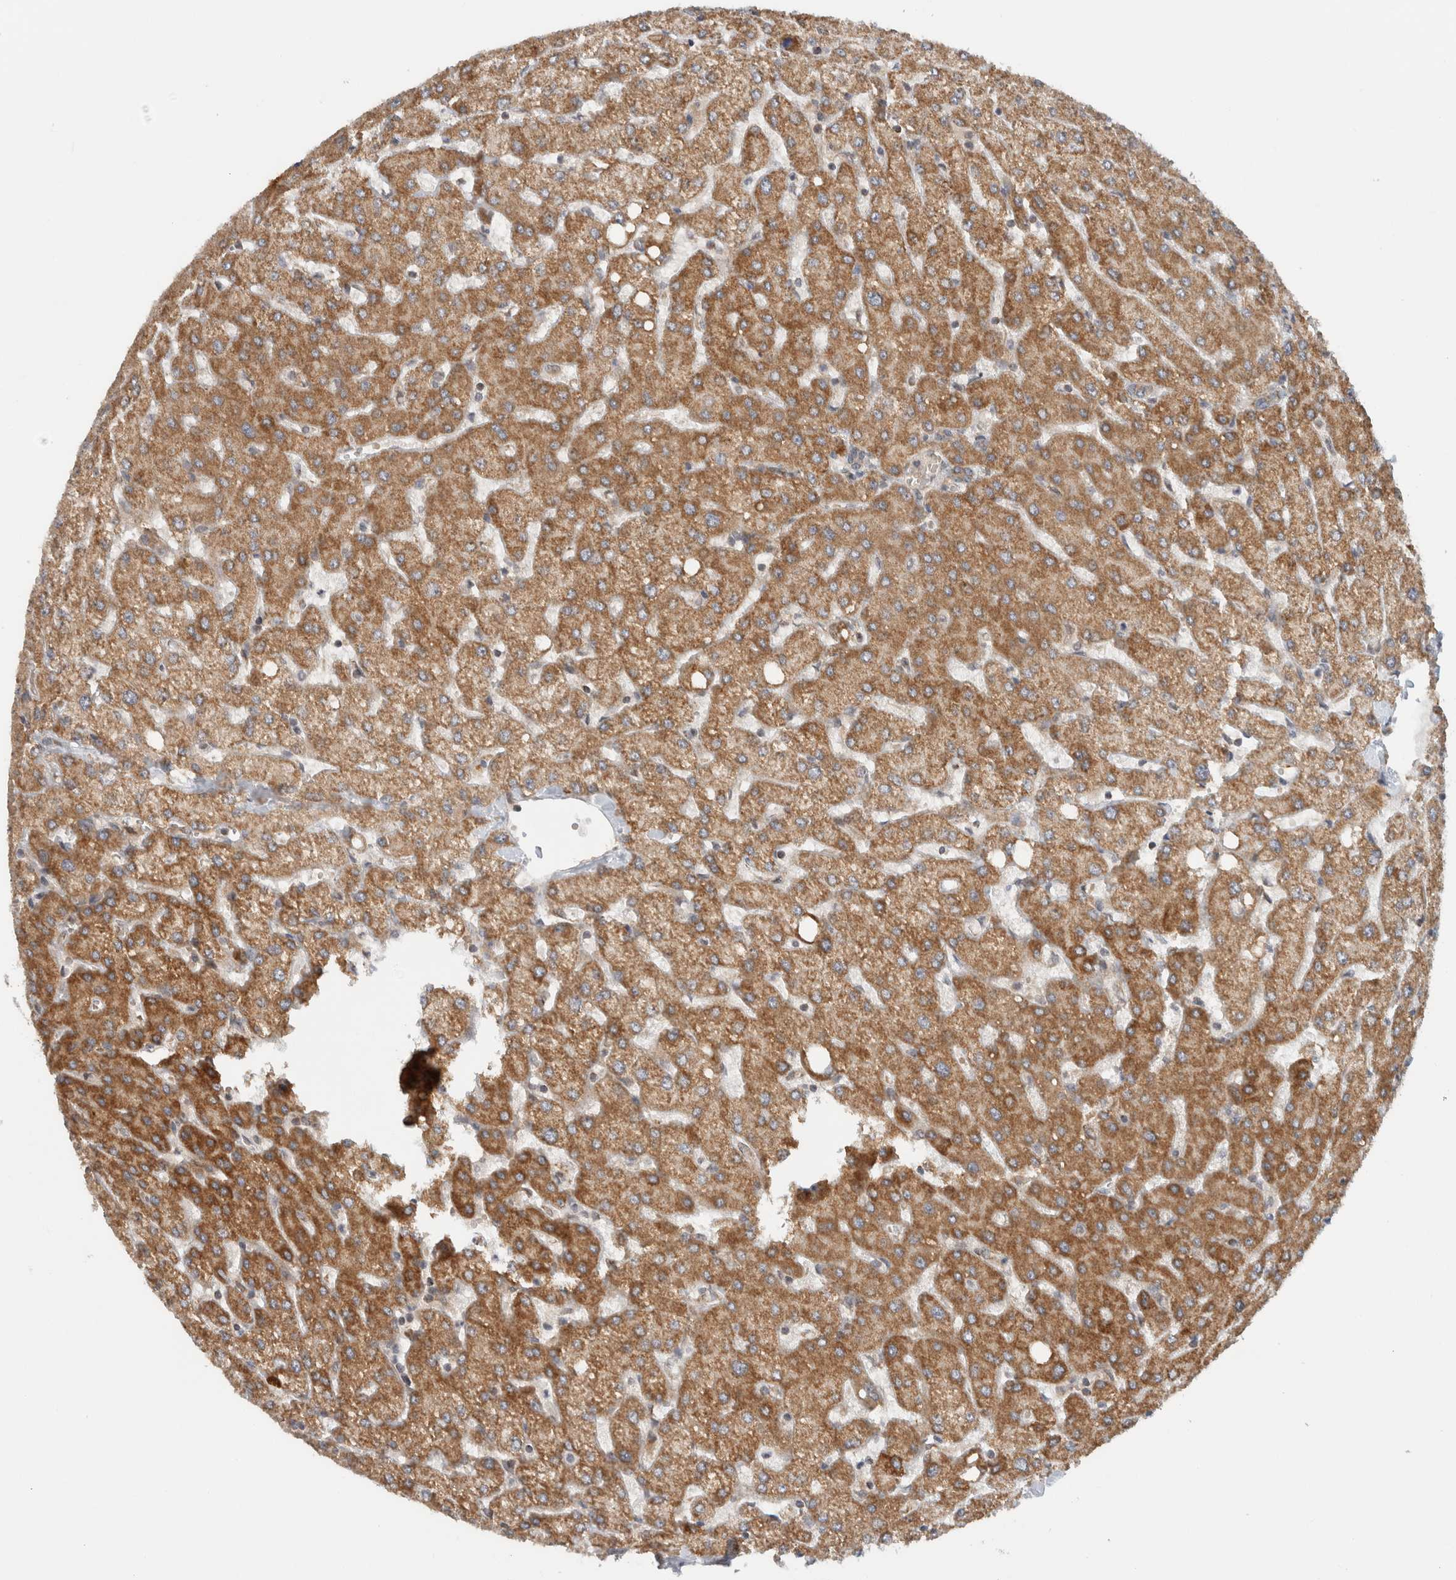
{"staining": {"intensity": "weak", "quantity": ">75%", "location": "cytoplasmic/membranous"}, "tissue": "liver", "cell_type": "Cholangiocytes", "image_type": "normal", "snomed": [{"axis": "morphology", "description": "Normal tissue, NOS"}, {"axis": "topography", "description": "Liver"}], "caption": "Human liver stained for a protein (brown) displays weak cytoplasmic/membranous positive expression in about >75% of cholangiocytes.", "gene": "CMC2", "patient": {"sex": "female", "age": 54}}